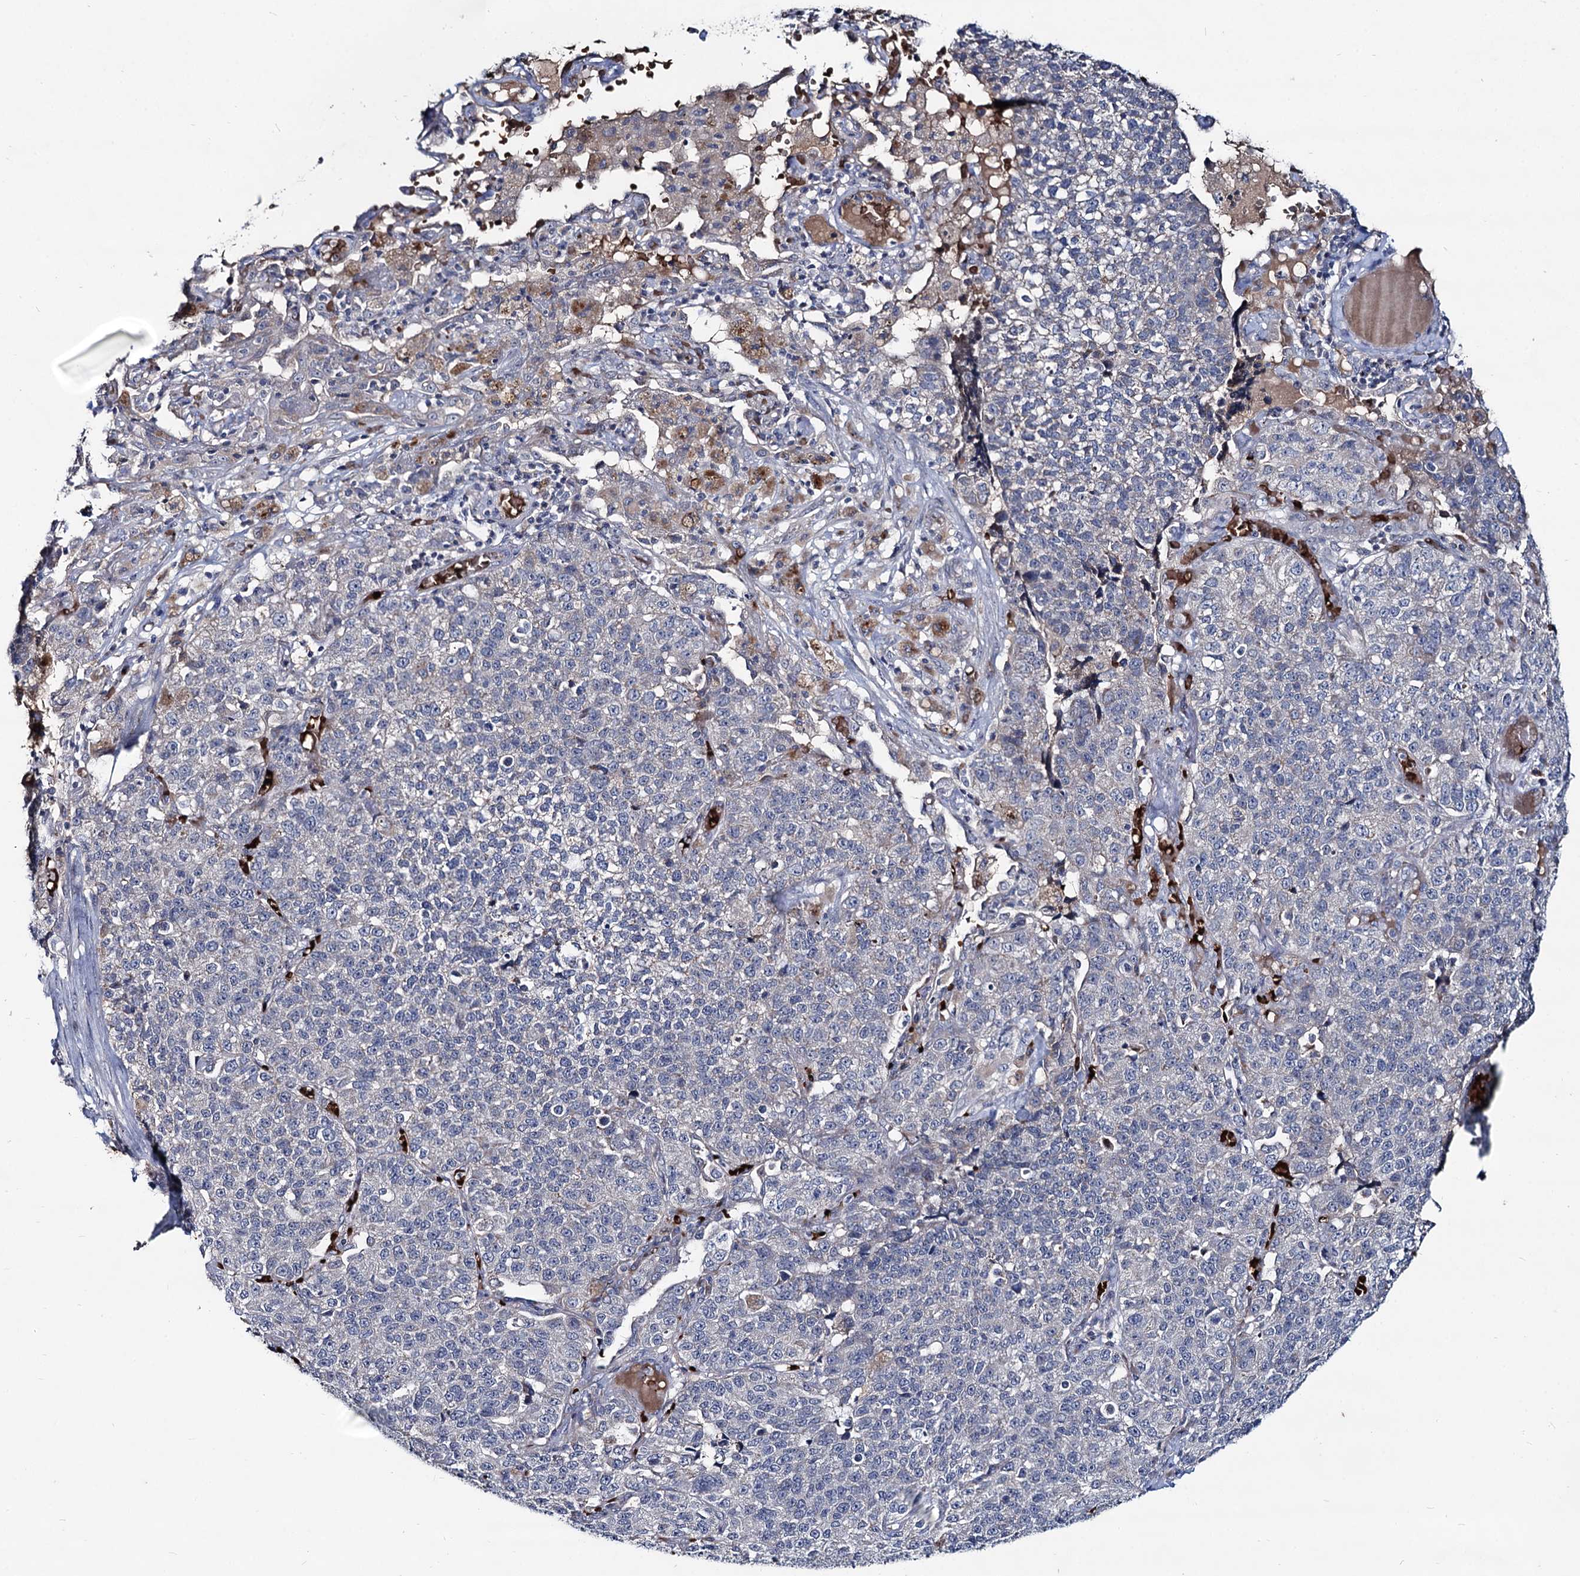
{"staining": {"intensity": "negative", "quantity": "none", "location": "none"}, "tissue": "lung cancer", "cell_type": "Tumor cells", "image_type": "cancer", "snomed": [{"axis": "morphology", "description": "Adenocarcinoma, NOS"}, {"axis": "topography", "description": "Lung"}], "caption": "DAB (3,3'-diaminobenzidine) immunohistochemical staining of adenocarcinoma (lung) reveals no significant staining in tumor cells.", "gene": "RNF6", "patient": {"sex": "male", "age": 49}}